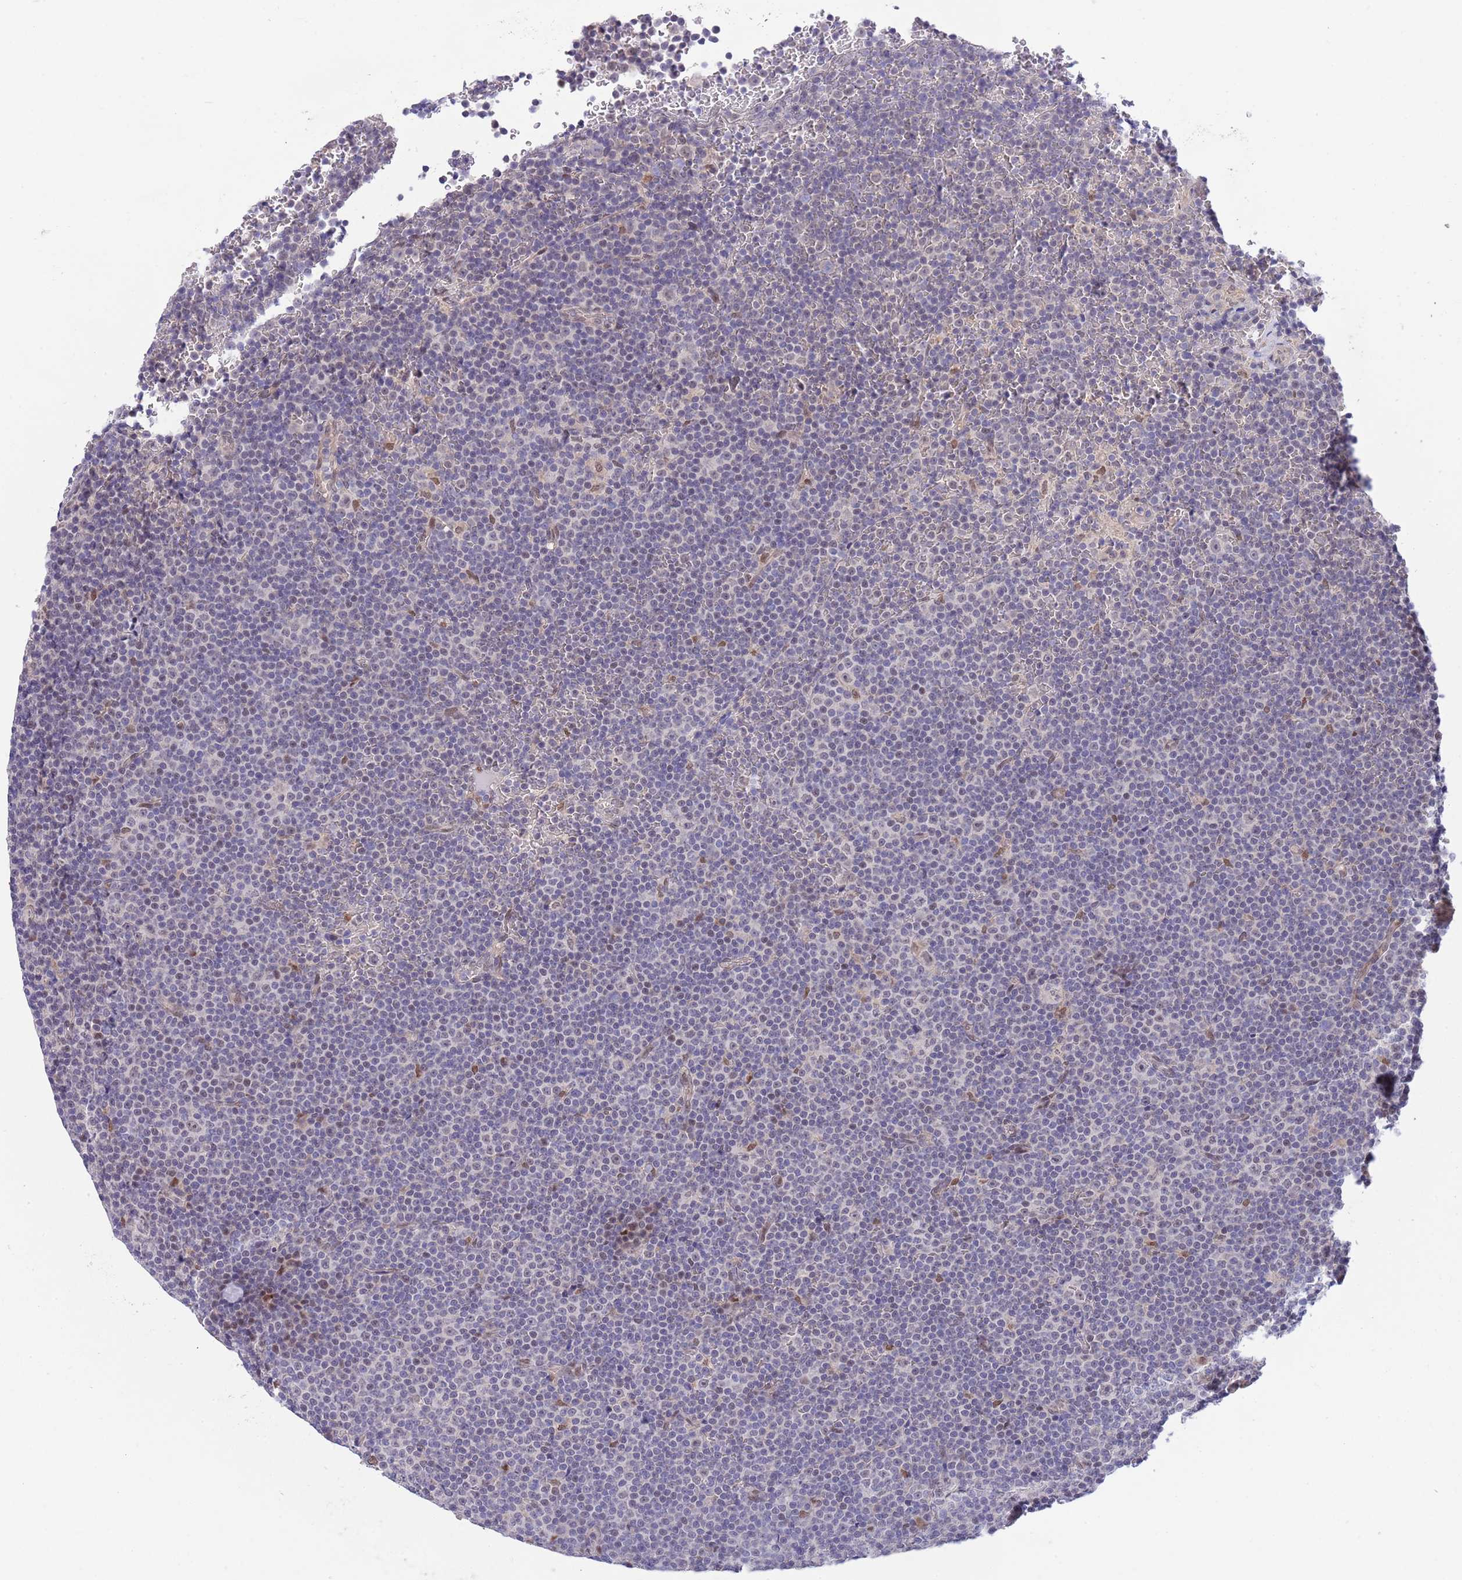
{"staining": {"intensity": "negative", "quantity": "none", "location": "none"}, "tissue": "lymphoma", "cell_type": "Tumor cells", "image_type": "cancer", "snomed": [{"axis": "morphology", "description": "Malignant lymphoma, non-Hodgkin's type, Low grade"}, {"axis": "topography", "description": "Lymph node"}], "caption": "A photomicrograph of low-grade malignant lymphoma, non-Hodgkin's type stained for a protein shows no brown staining in tumor cells.", "gene": "NLRP6", "patient": {"sex": "female", "age": 67}}